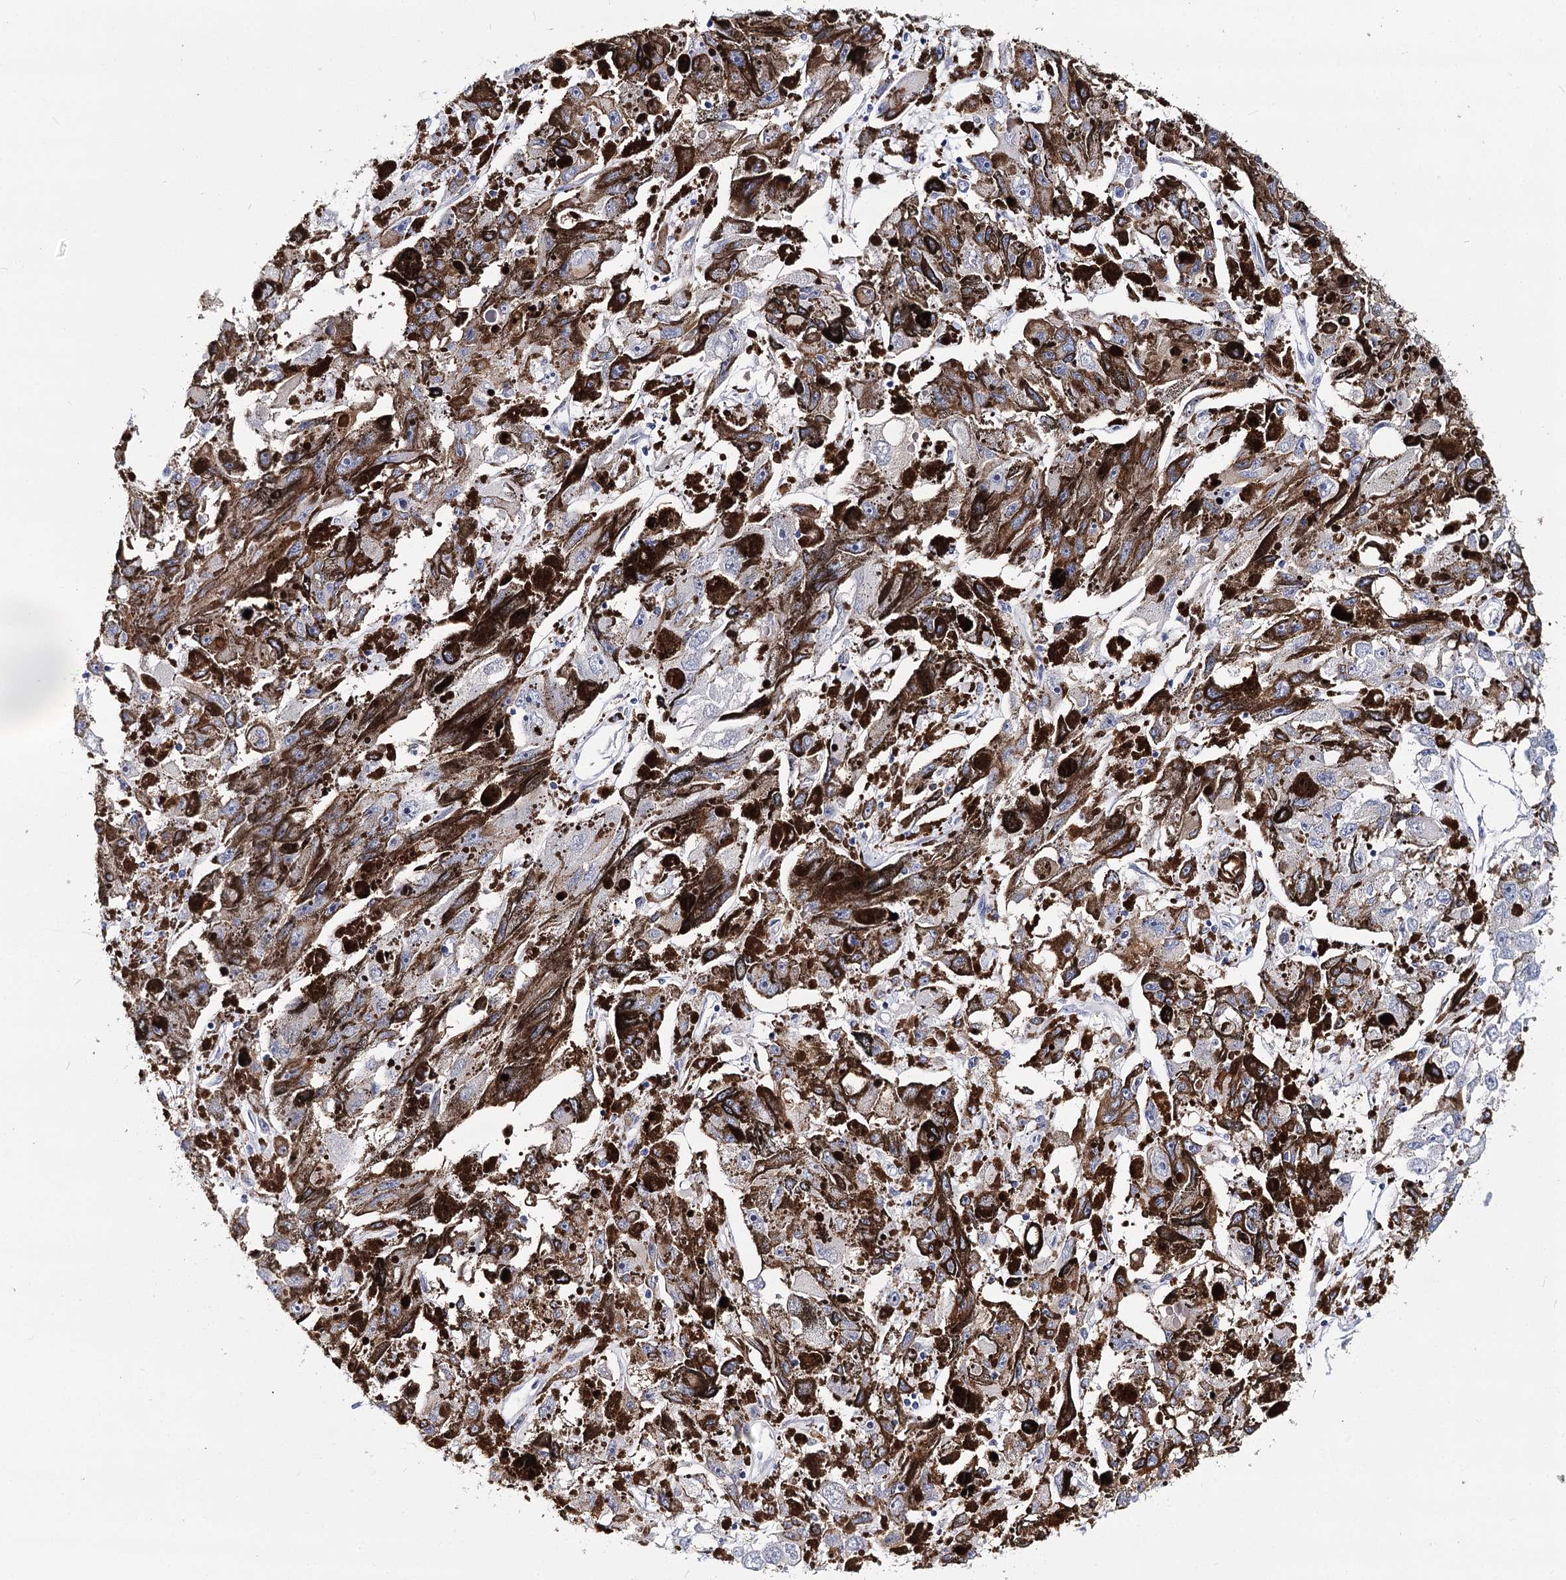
{"staining": {"intensity": "negative", "quantity": "none", "location": "none"}, "tissue": "melanoma", "cell_type": "Tumor cells", "image_type": "cancer", "snomed": [{"axis": "morphology", "description": "Malignant melanoma, NOS"}, {"axis": "topography", "description": "Skin"}], "caption": "DAB (3,3'-diaminobenzidine) immunohistochemical staining of malignant melanoma reveals no significant positivity in tumor cells. (Stains: DAB immunohistochemistry with hematoxylin counter stain, Microscopy: brightfield microscopy at high magnification).", "gene": "TEX12", "patient": {"sex": "female", "age": 104}}